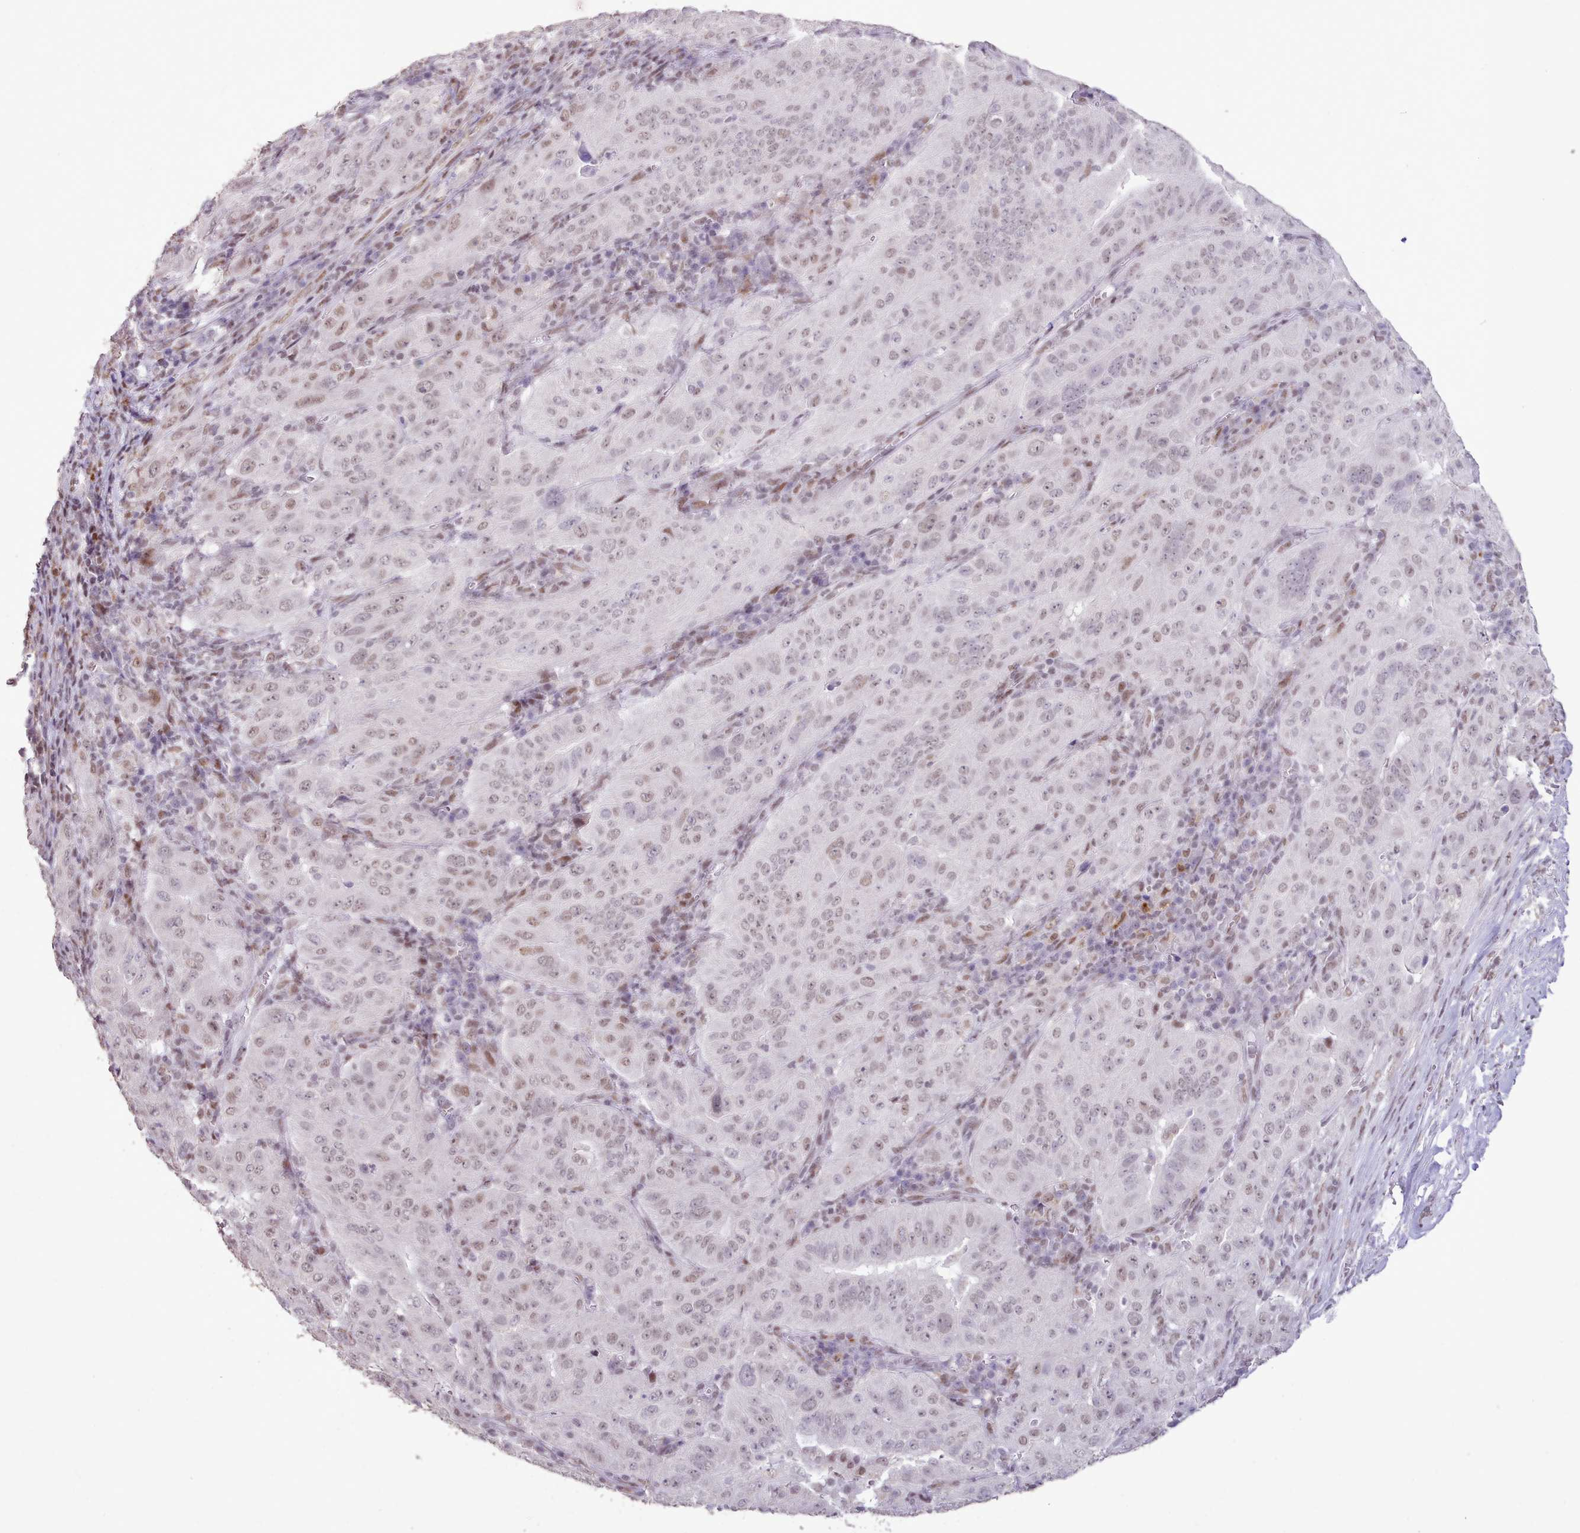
{"staining": {"intensity": "weak", "quantity": "25%-75%", "location": "nuclear"}, "tissue": "pancreatic cancer", "cell_type": "Tumor cells", "image_type": "cancer", "snomed": [{"axis": "morphology", "description": "Adenocarcinoma, NOS"}, {"axis": "topography", "description": "Pancreas"}], "caption": "Pancreatic adenocarcinoma stained with a brown dye demonstrates weak nuclear positive staining in approximately 25%-75% of tumor cells.", "gene": "TAF15", "patient": {"sex": "male", "age": 63}}